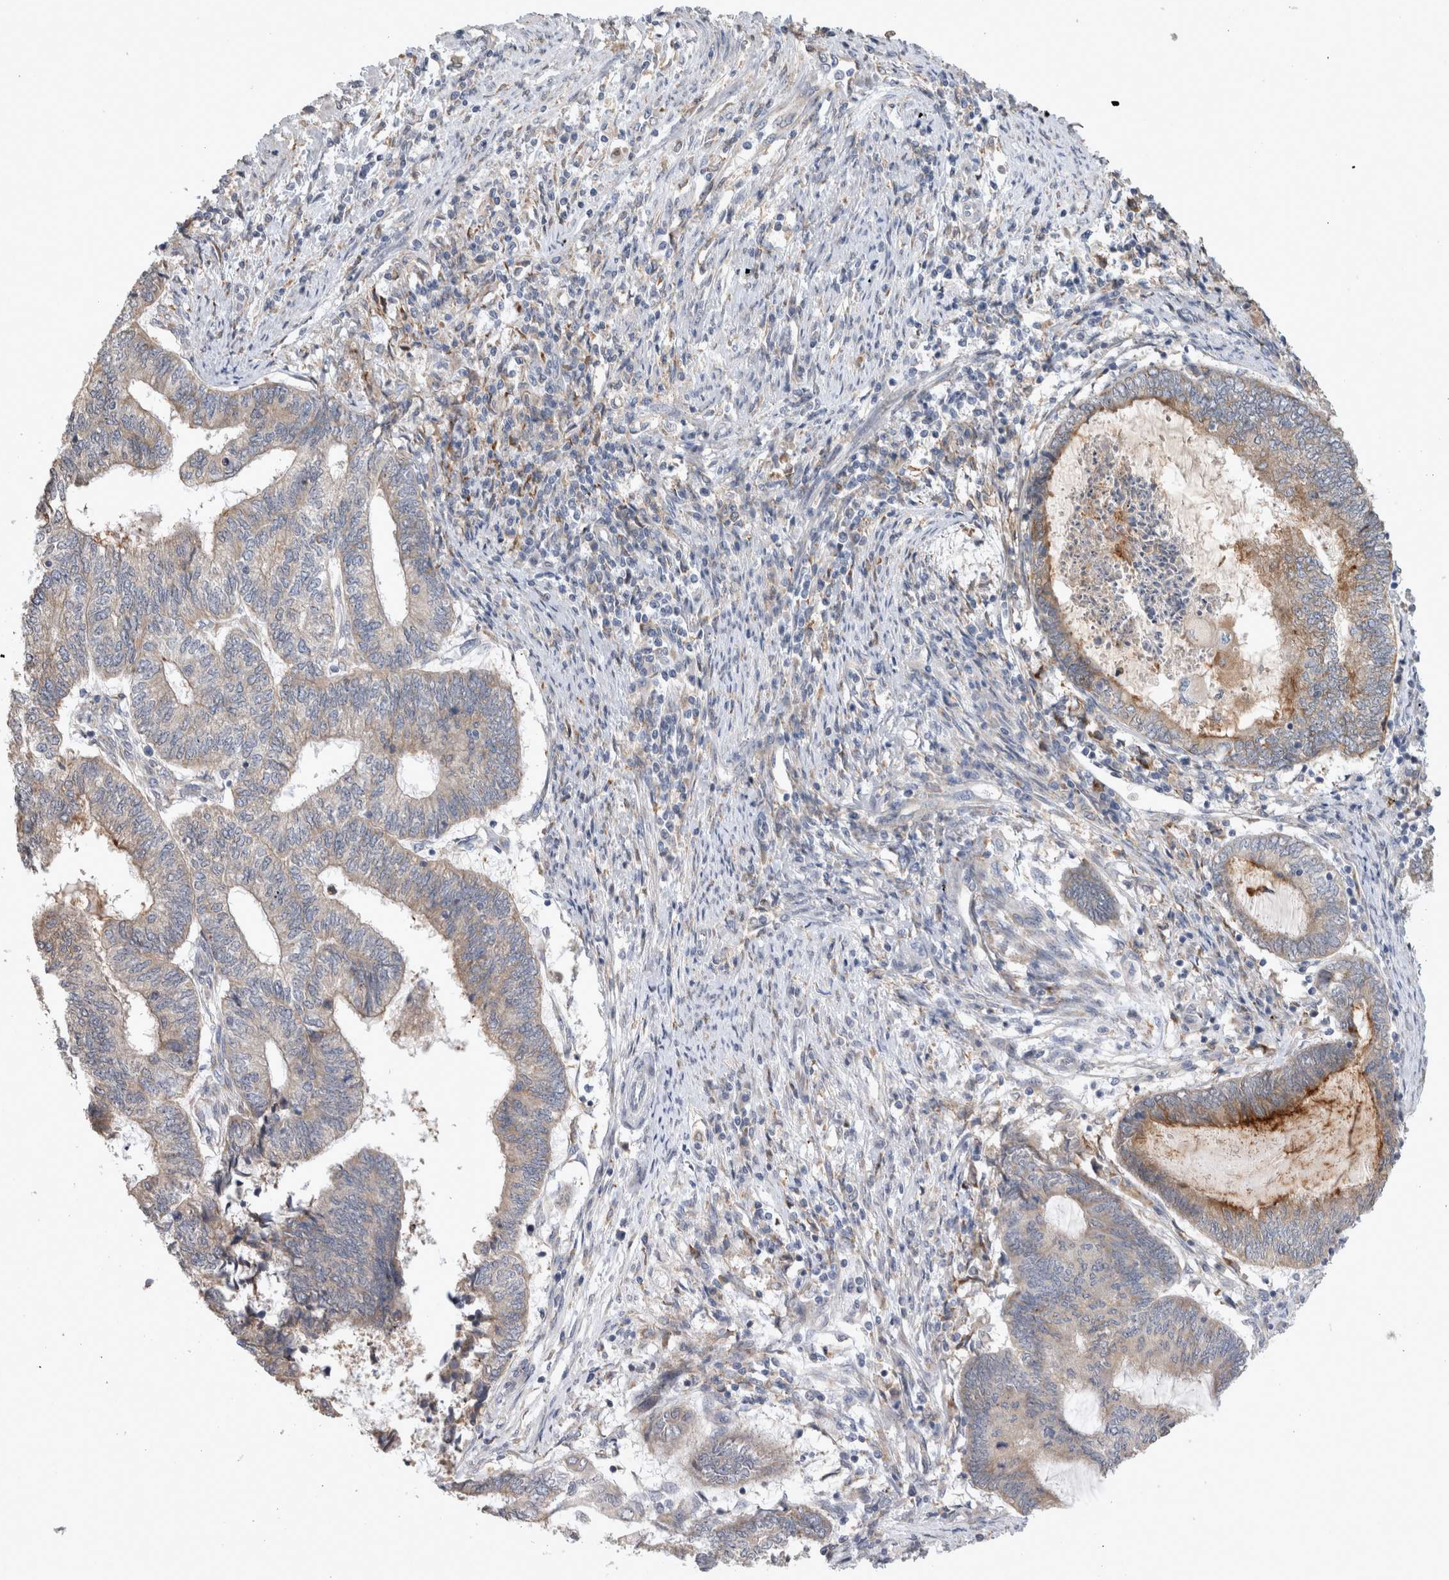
{"staining": {"intensity": "moderate", "quantity": "<25%", "location": "cytoplasmic/membranous"}, "tissue": "endometrial cancer", "cell_type": "Tumor cells", "image_type": "cancer", "snomed": [{"axis": "morphology", "description": "Adenocarcinoma, NOS"}, {"axis": "topography", "description": "Uterus"}, {"axis": "topography", "description": "Endometrium"}], "caption": "Human adenocarcinoma (endometrial) stained for a protein (brown) shows moderate cytoplasmic/membranous positive staining in approximately <25% of tumor cells.", "gene": "TRMT9B", "patient": {"sex": "female", "age": 70}}